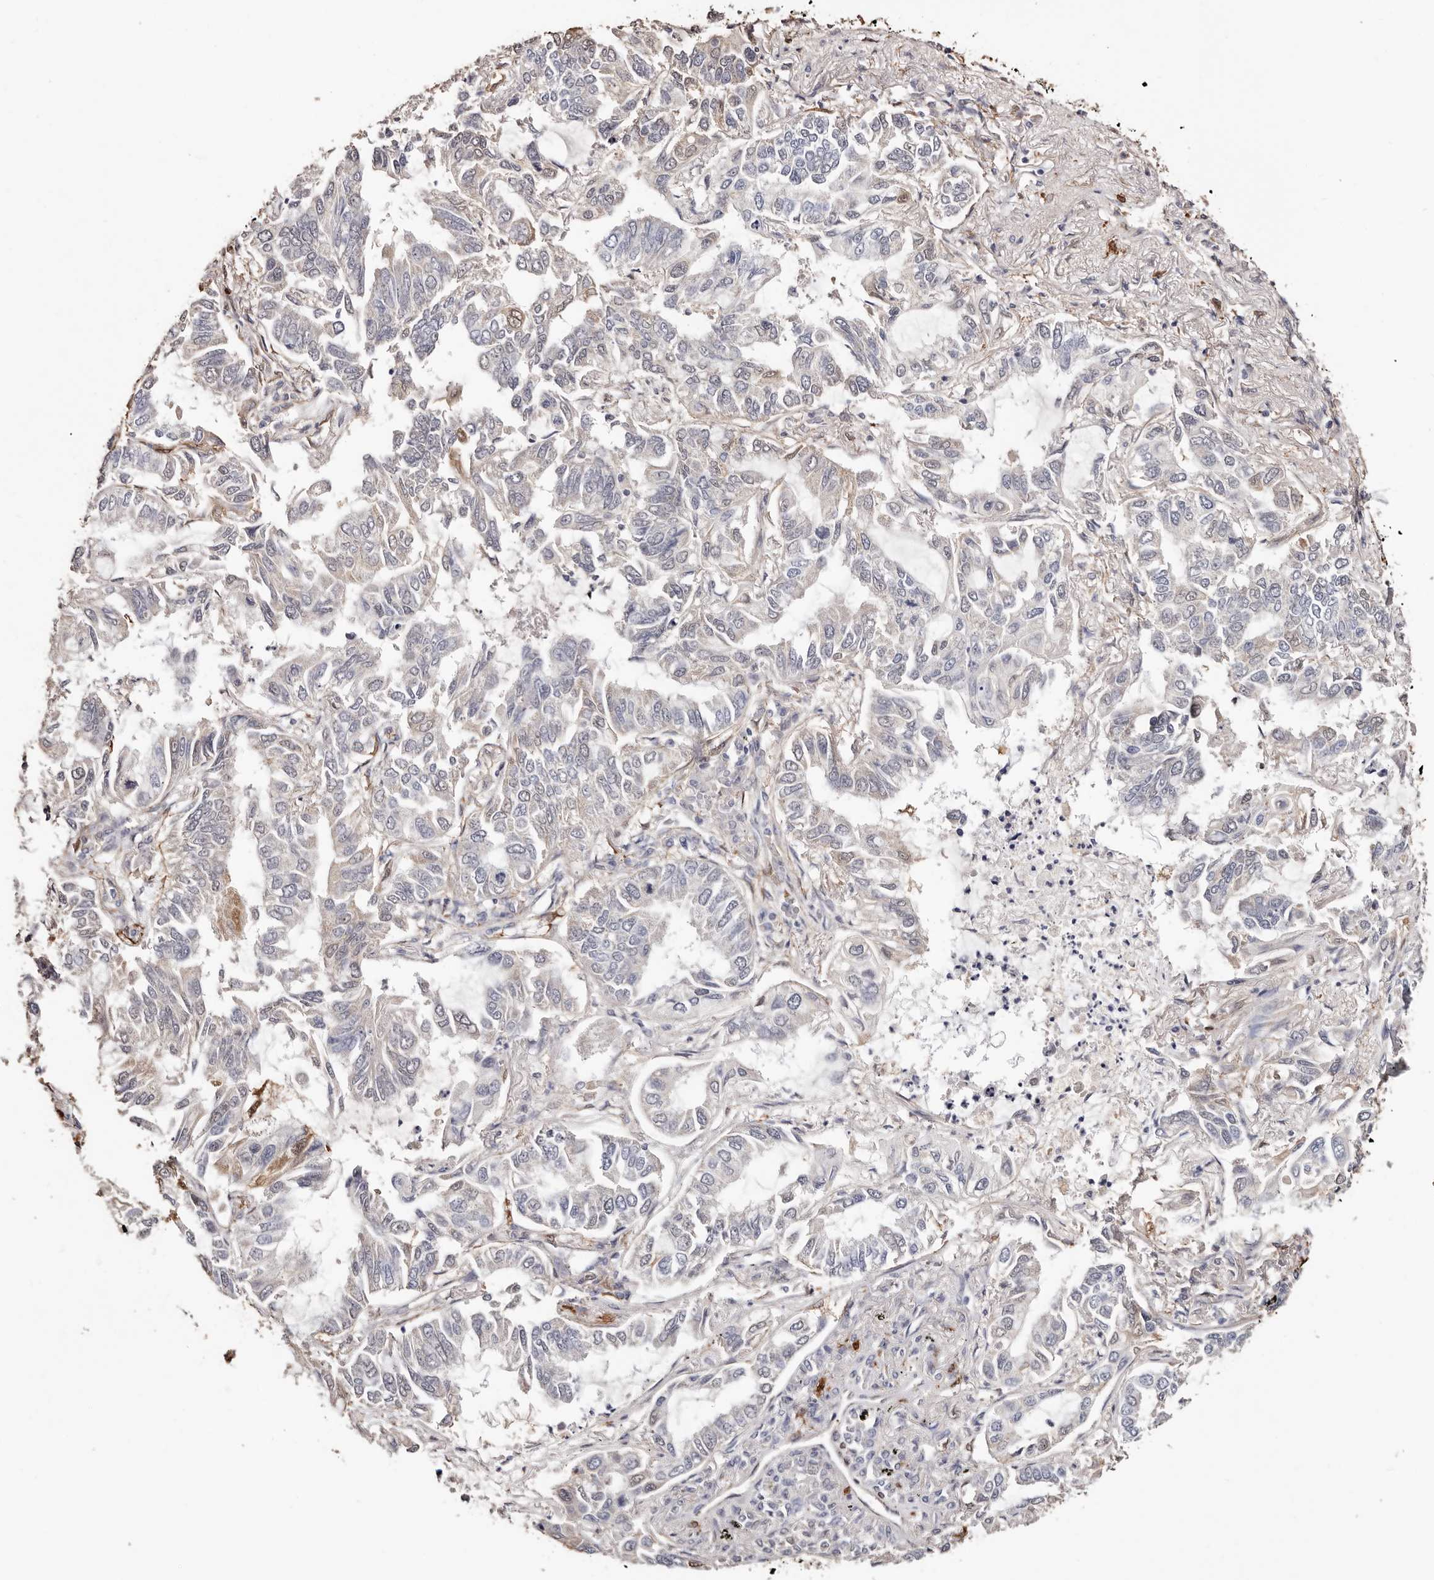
{"staining": {"intensity": "negative", "quantity": "none", "location": "none"}, "tissue": "lung cancer", "cell_type": "Tumor cells", "image_type": "cancer", "snomed": [{"axis": "morphology", "description": "Adenocarcinoma, NOS"}, {"axis": "topography", "description": "Lung"}], "caption": "Tumor cells are negative for brown protein staining in adenocarcinoma (lung).", "gene": "TGM2", "patient": {"sex": "male", "age": 64}}